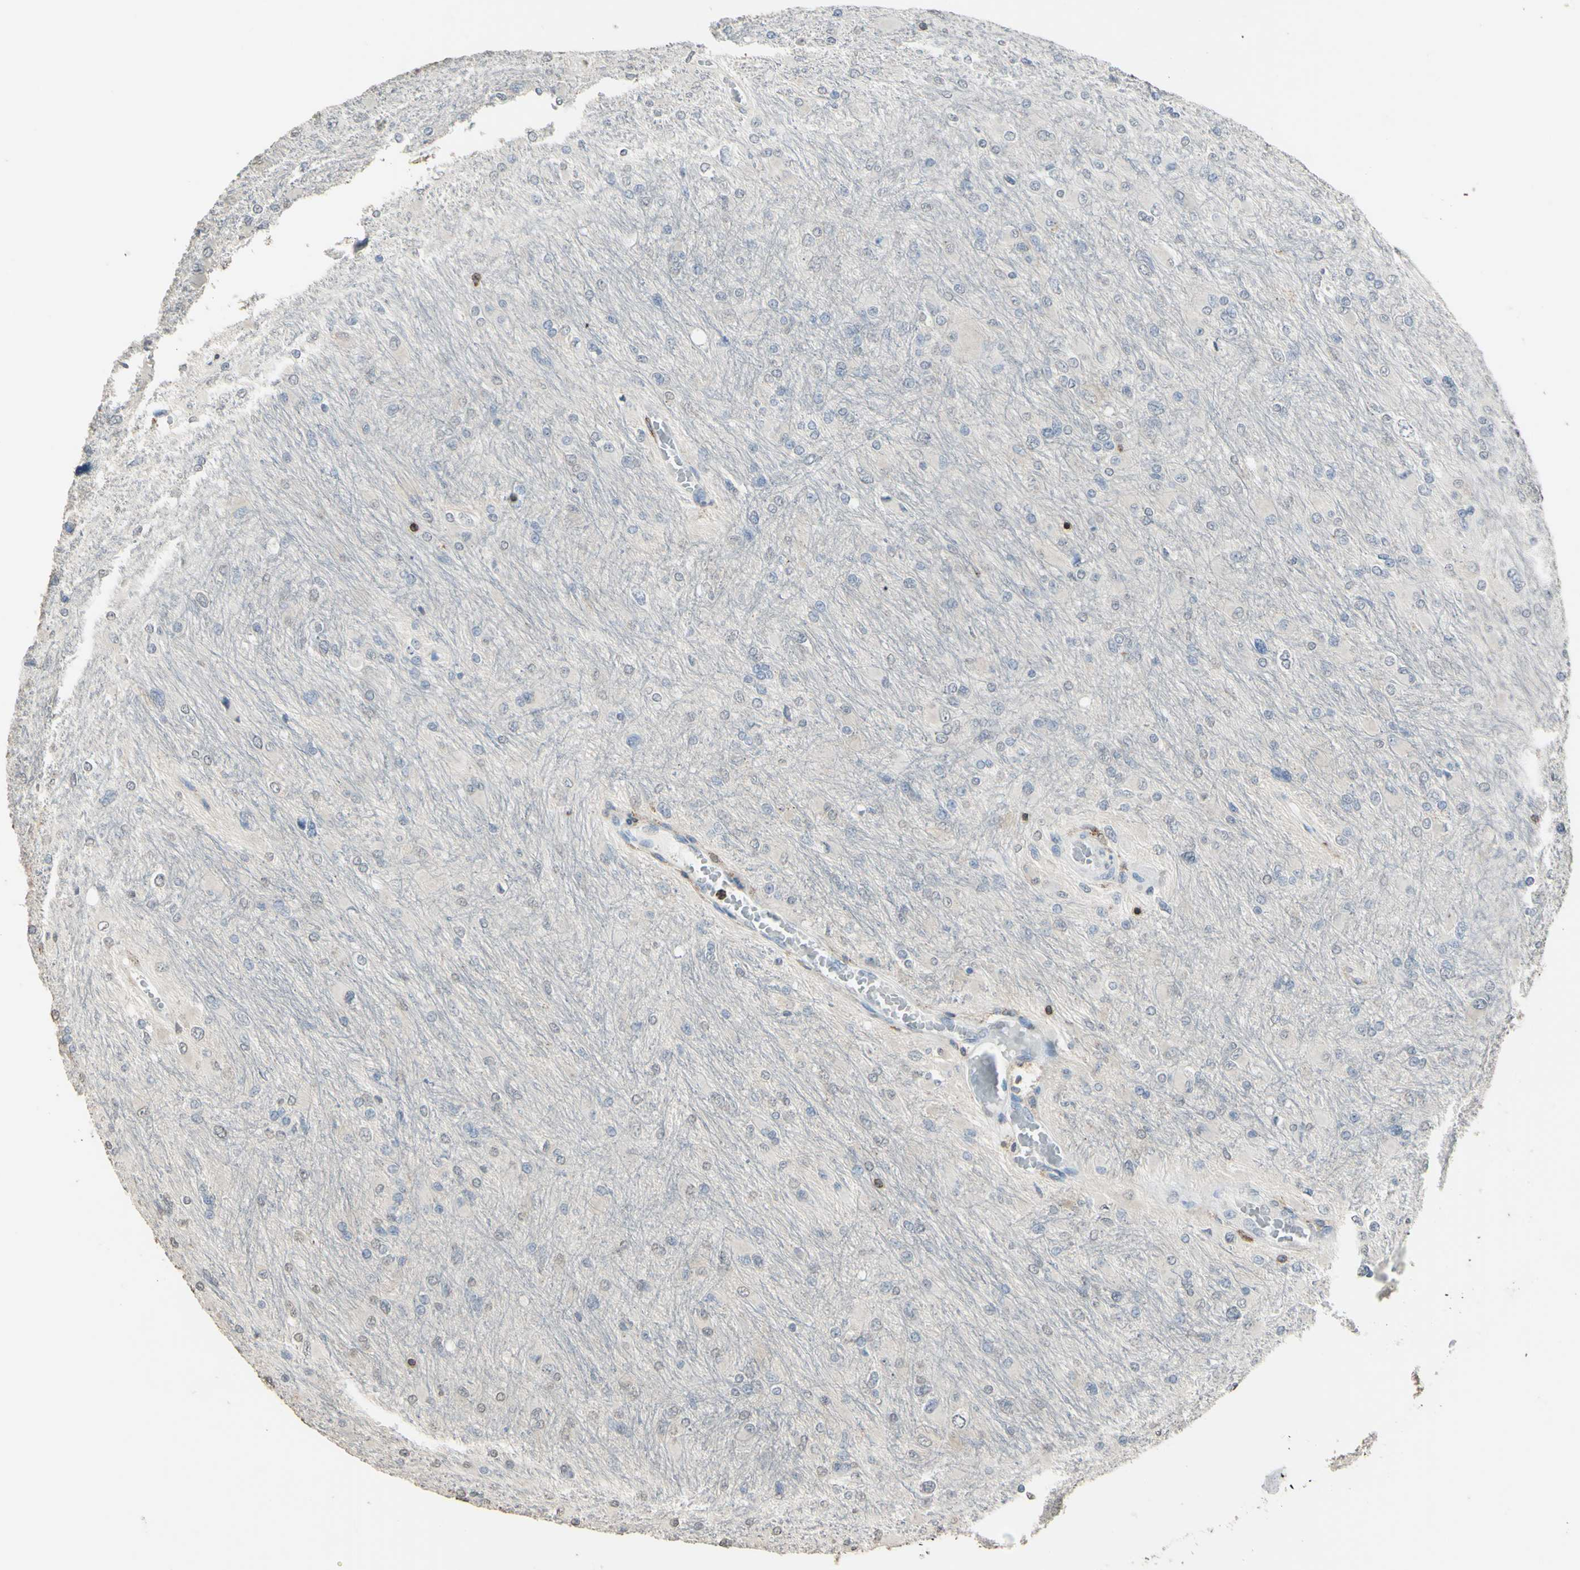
{"staining": {"intensity": "negative", "quantity": "none", "location": "none"}, "tissue": "glioma", "cell_type": "Tumor cells", "image_type": "cancer", "snomed": [{"axis": "morphology", "description": "Glioma, malignant, High grade"}, {"axis": "topography", "description": "Cerebral cortex"}], "caption": "Tumor cells are negative for protein expression in human glioma.", "gene": "PSTPIP1", "patient": {"sex": "female", "age": 36}}